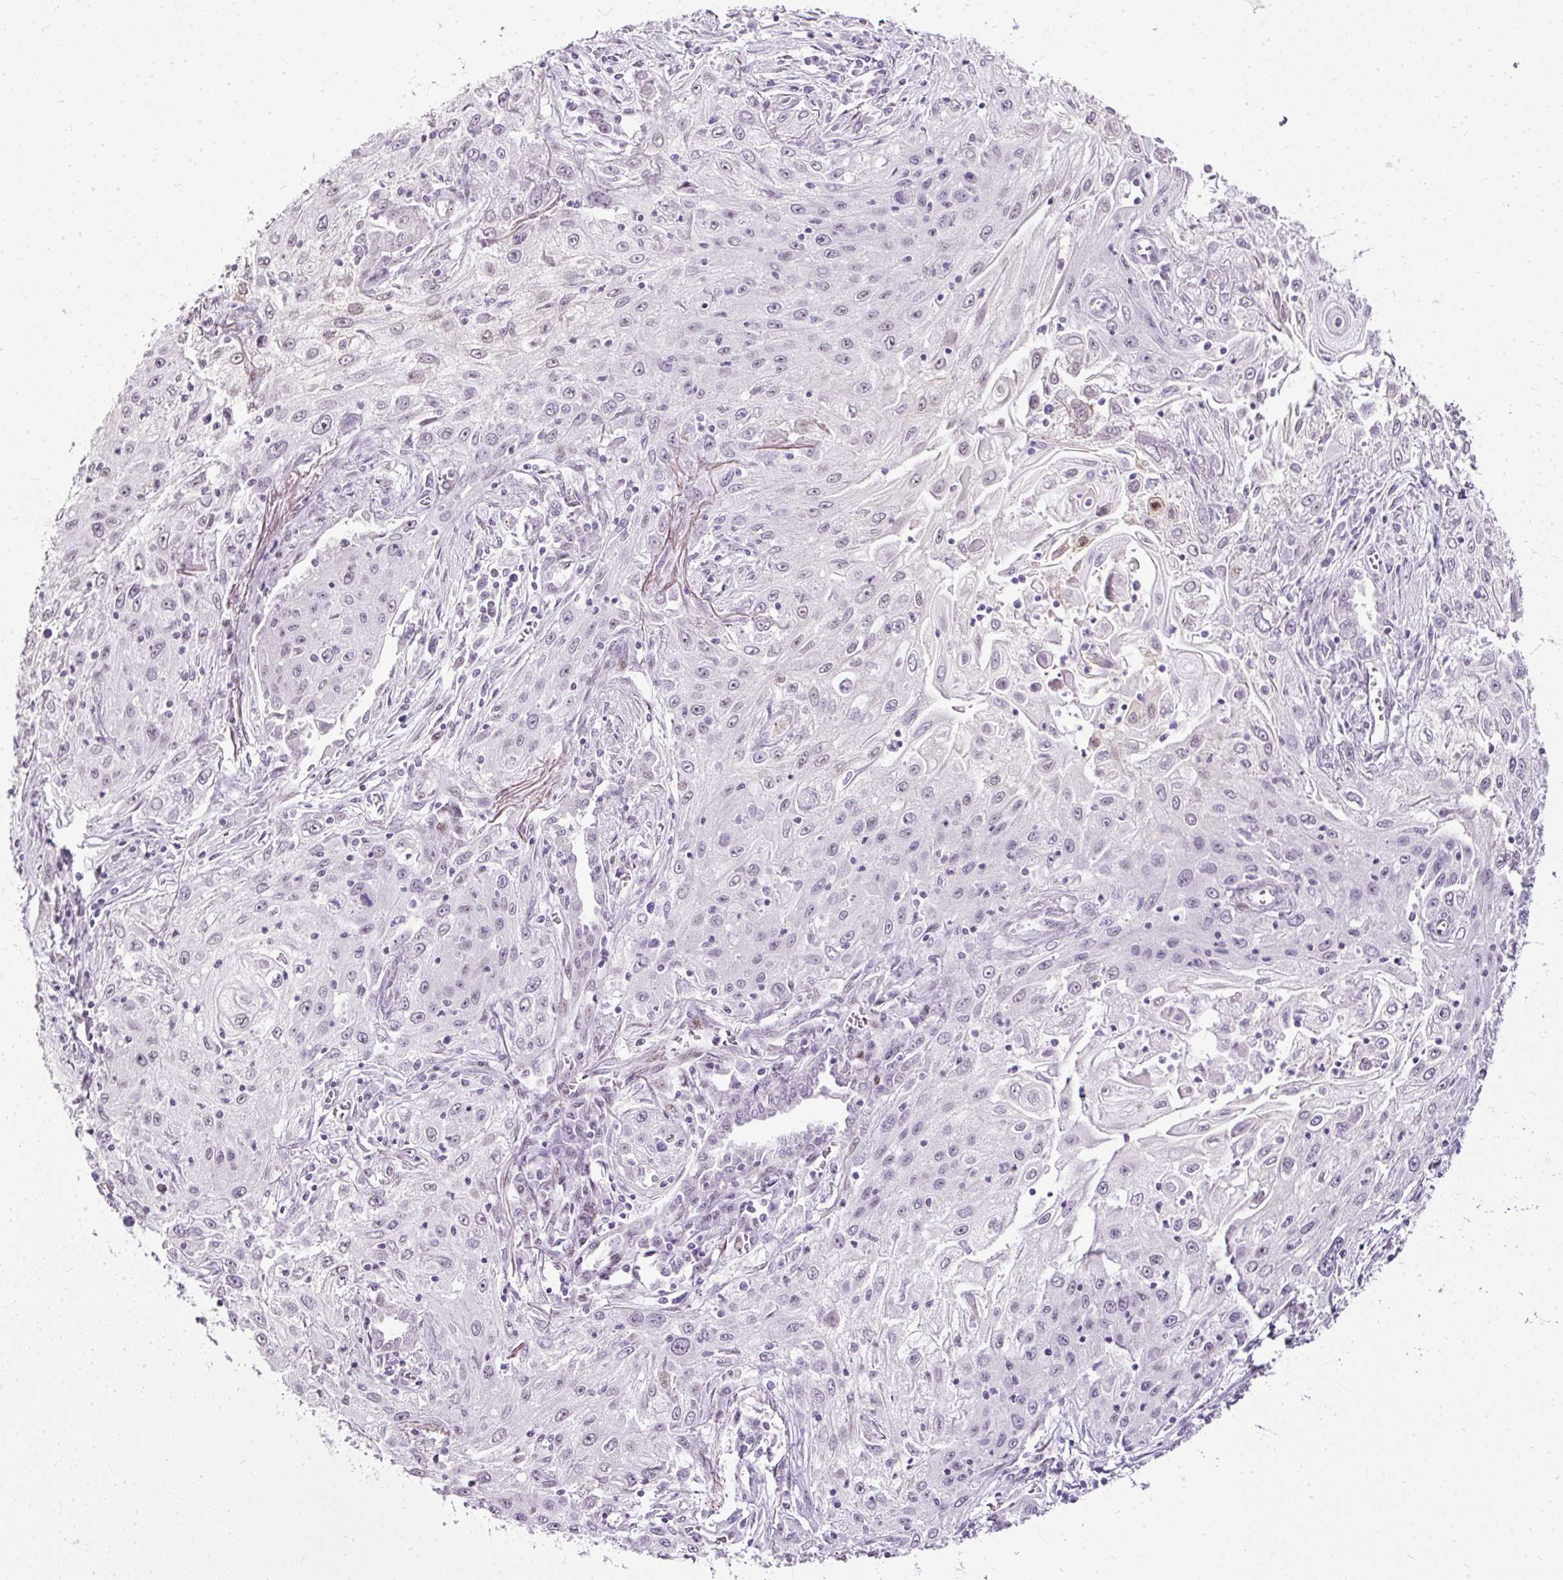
{"staining": {"intensity": "weak", "quantity": "<25%", "location": "nuclear"}, "tissue": "lung cancer", "cell_type": "Tumor cells", "image_type": "cancer", "snomed": [{"axis": "morphology", "description": "Squamous cell carcinoma, NOS"}, {"axis": "topography", "description": "Lung"}], "caption": "Immunohistochemistry (IHC) of squamous cell carcinoma (lung) displays no staining in tumor cells. Nuclei are stained in blue.", "gene": "PDE6B", "patient": {"sex": "female", "age": 69}}